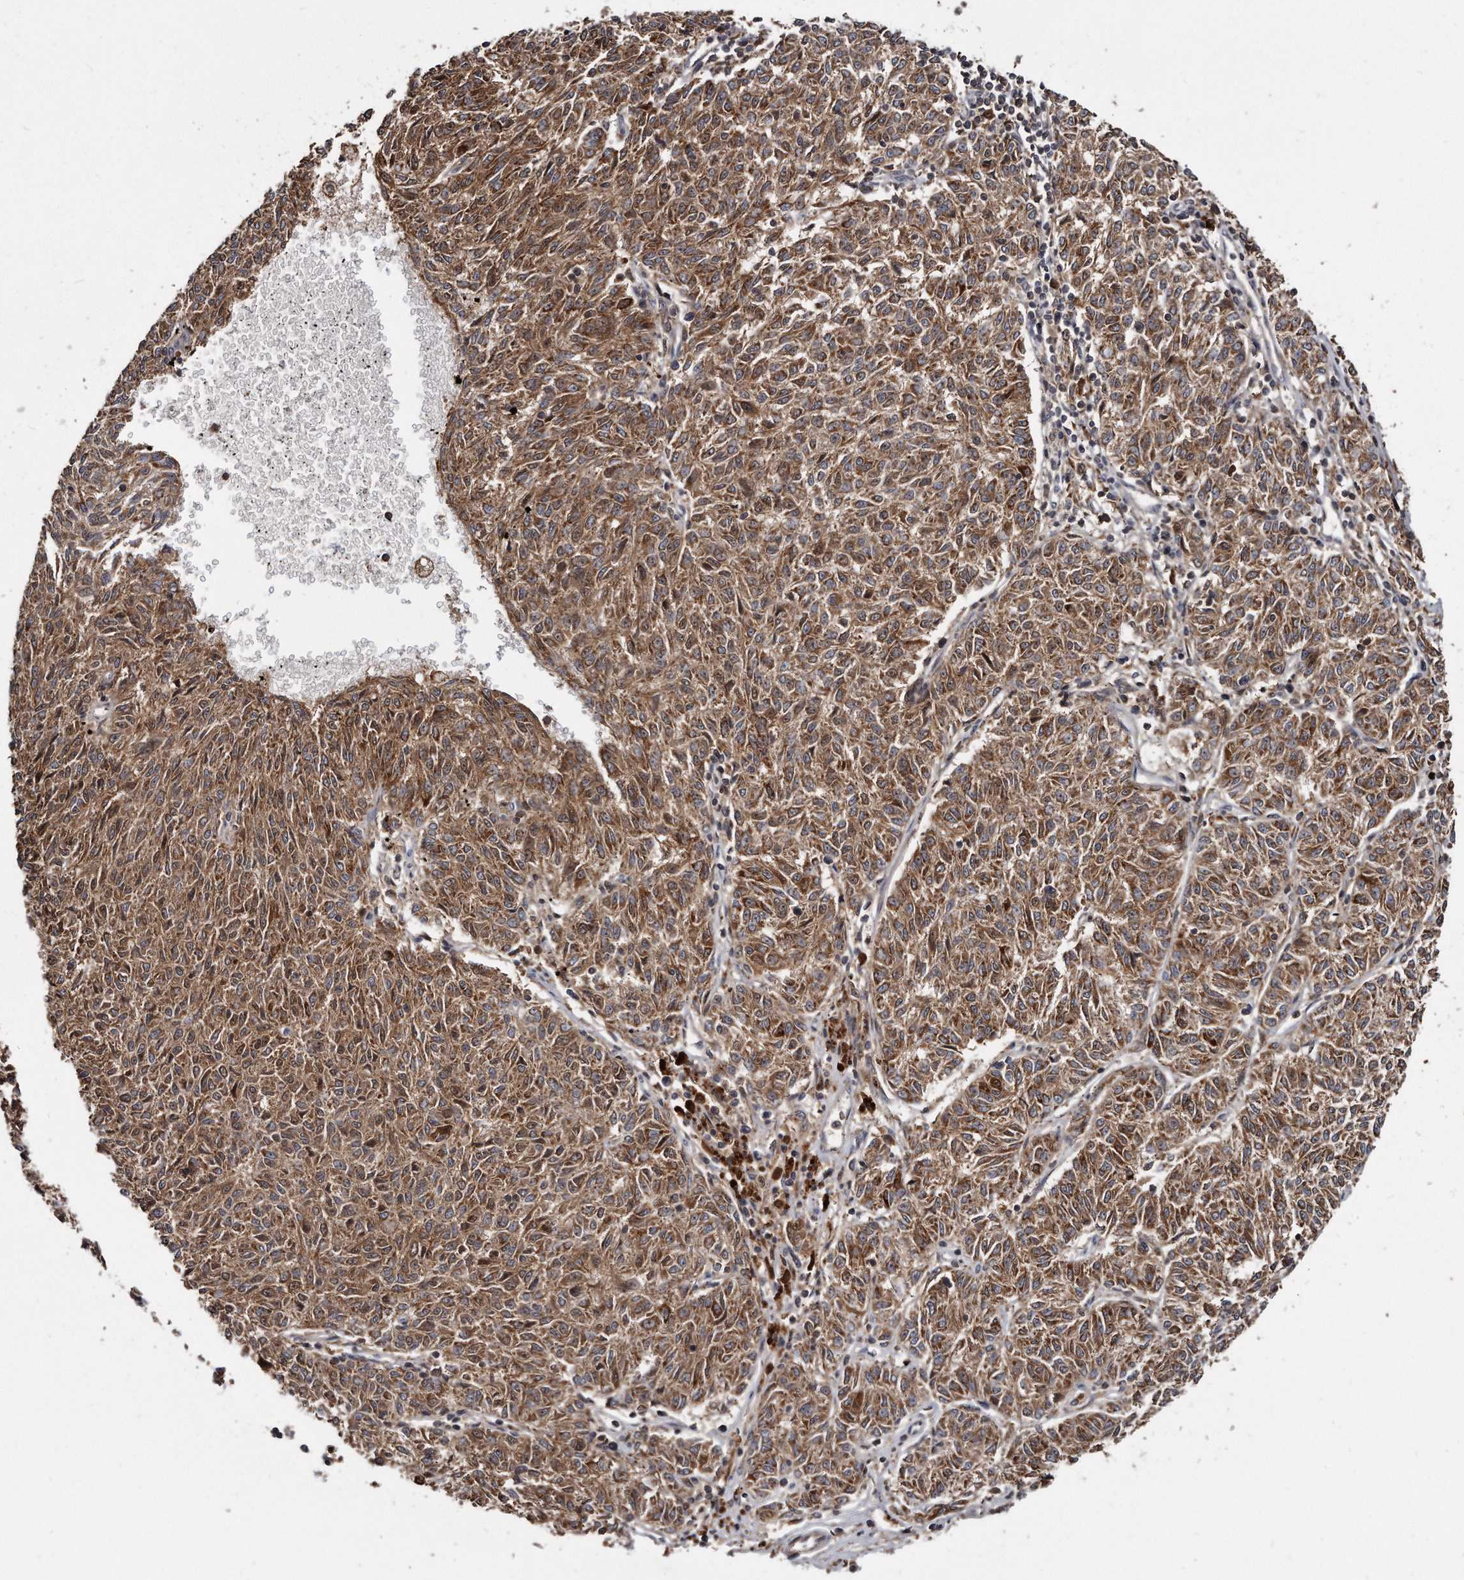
{"staining": {"intensity": "moderate", "quantity": ">75%", "location": "cytoplasmic/membranous"}, "tissue": "melanoma", "cell_type": "Tumor cells", "image_type": "cancer", "snomed": [{"axis": "morphology", "description": "Malignant melanoma, NOS"}, {"axis": "topography", "description": "Skin"}], "caption": "Melanoma was stained to show a protein in brown. There is medium levels of moderate cytoplasmic/membranous positivity in about >75% of tumor cells. Using DAB (3,3'-diaminobenzidine) (brown) and hematoxylin (blue) stains, captured at high magnification using brightfield microscopy.", "gene": "FAM136A", "patient": {"sex": "female", "age": 72}}